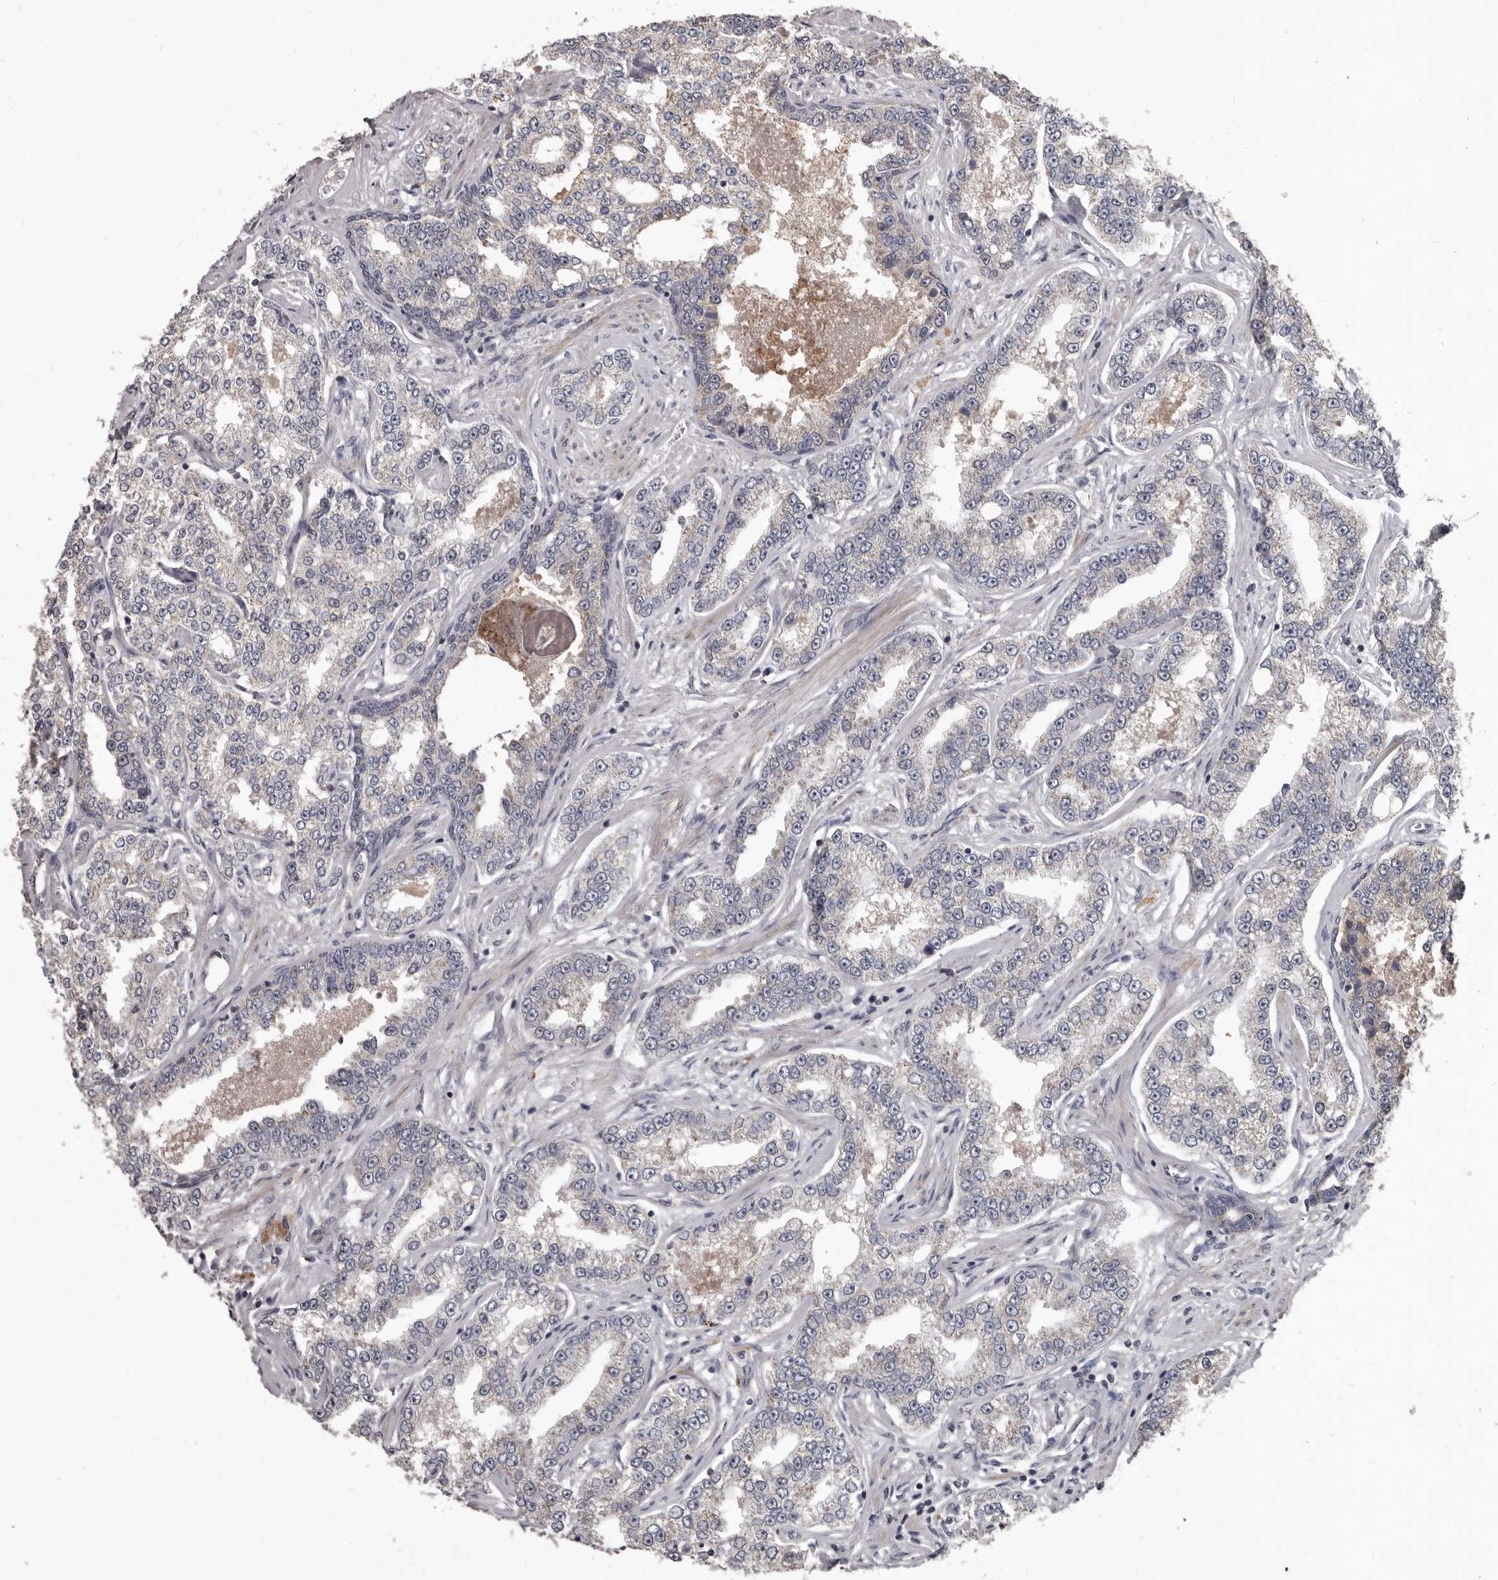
{"staining": {"intensity": "negative", "quantity": "none", "location": "none"}, "tissue": "prostate cancer", "cell_type": "Tumor cells", "image_type": "cancer", "snomed": [{"axis": "morphology", "description": "Normal tissue, NOS"}, {"axis": "morphology", "description": "Adenocarcinoma, High grade"}, {"axis": "topography", "description": "Prostate"}], "caption": "The photomicrograph reveals no significant staining in tumor cells of adenocarcinoma (high-grade) (prostate).", "gene": "ALDH5A1", "patient": {"sex": "male", "age": 83}}